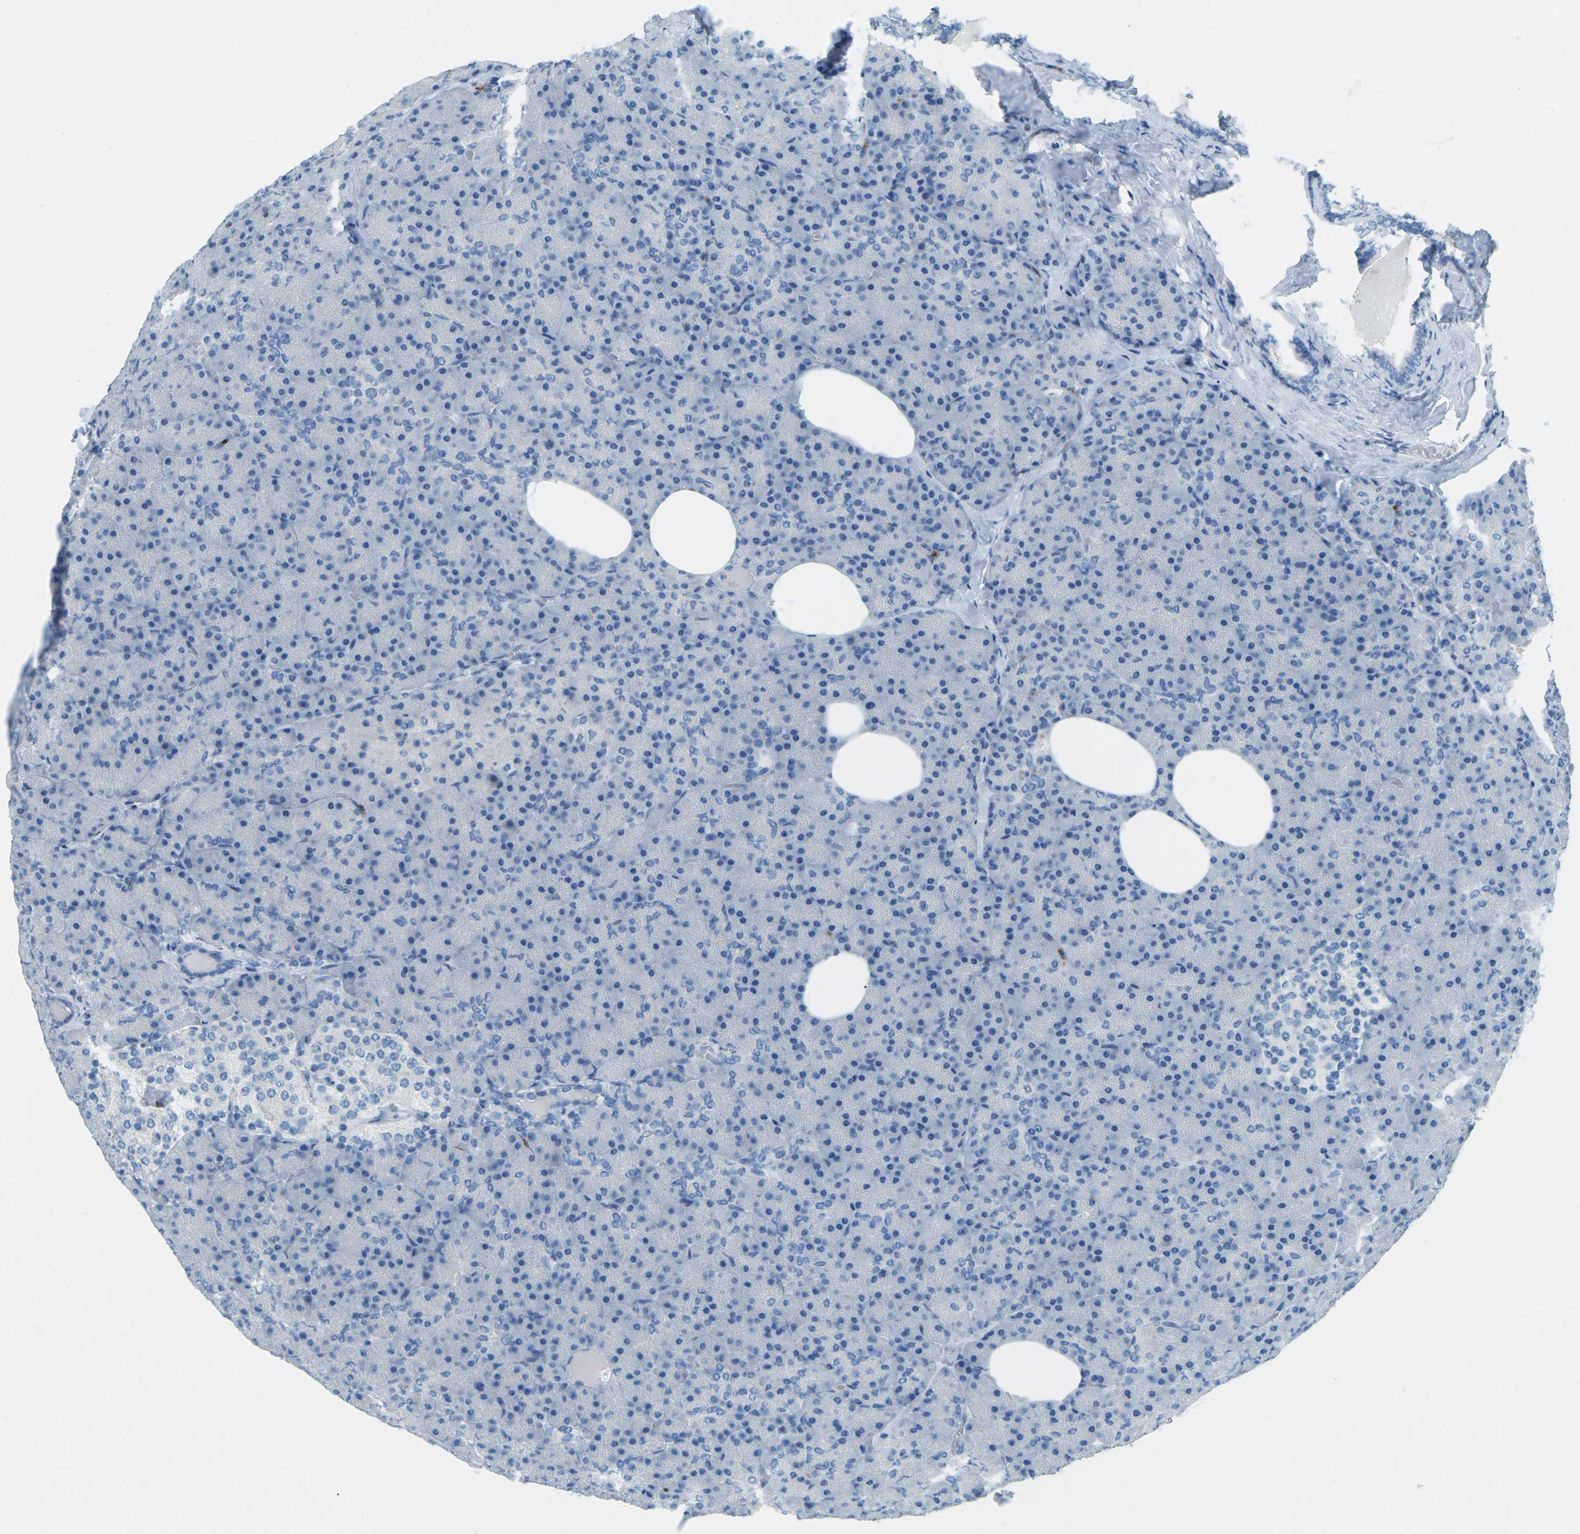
{"staining": {"intensity": "negative", "quantity": "none", "location": "none"}, "tissue": "pancreas", "cell_type": "Exocrine glandular cells", "image_type": "normal", "snomed": [{"axis": "morphology", "description": "Normal tissue, NOS"}, {"axis": "topography", "description": "Pancreas"}], "caption": "The histopathology image shows no significant expression in exocrine glandular cells of pancreas. Nuclei are stained in blue.", "gene": "CDH16", "patient": {"sex": "female", "age": 35}}